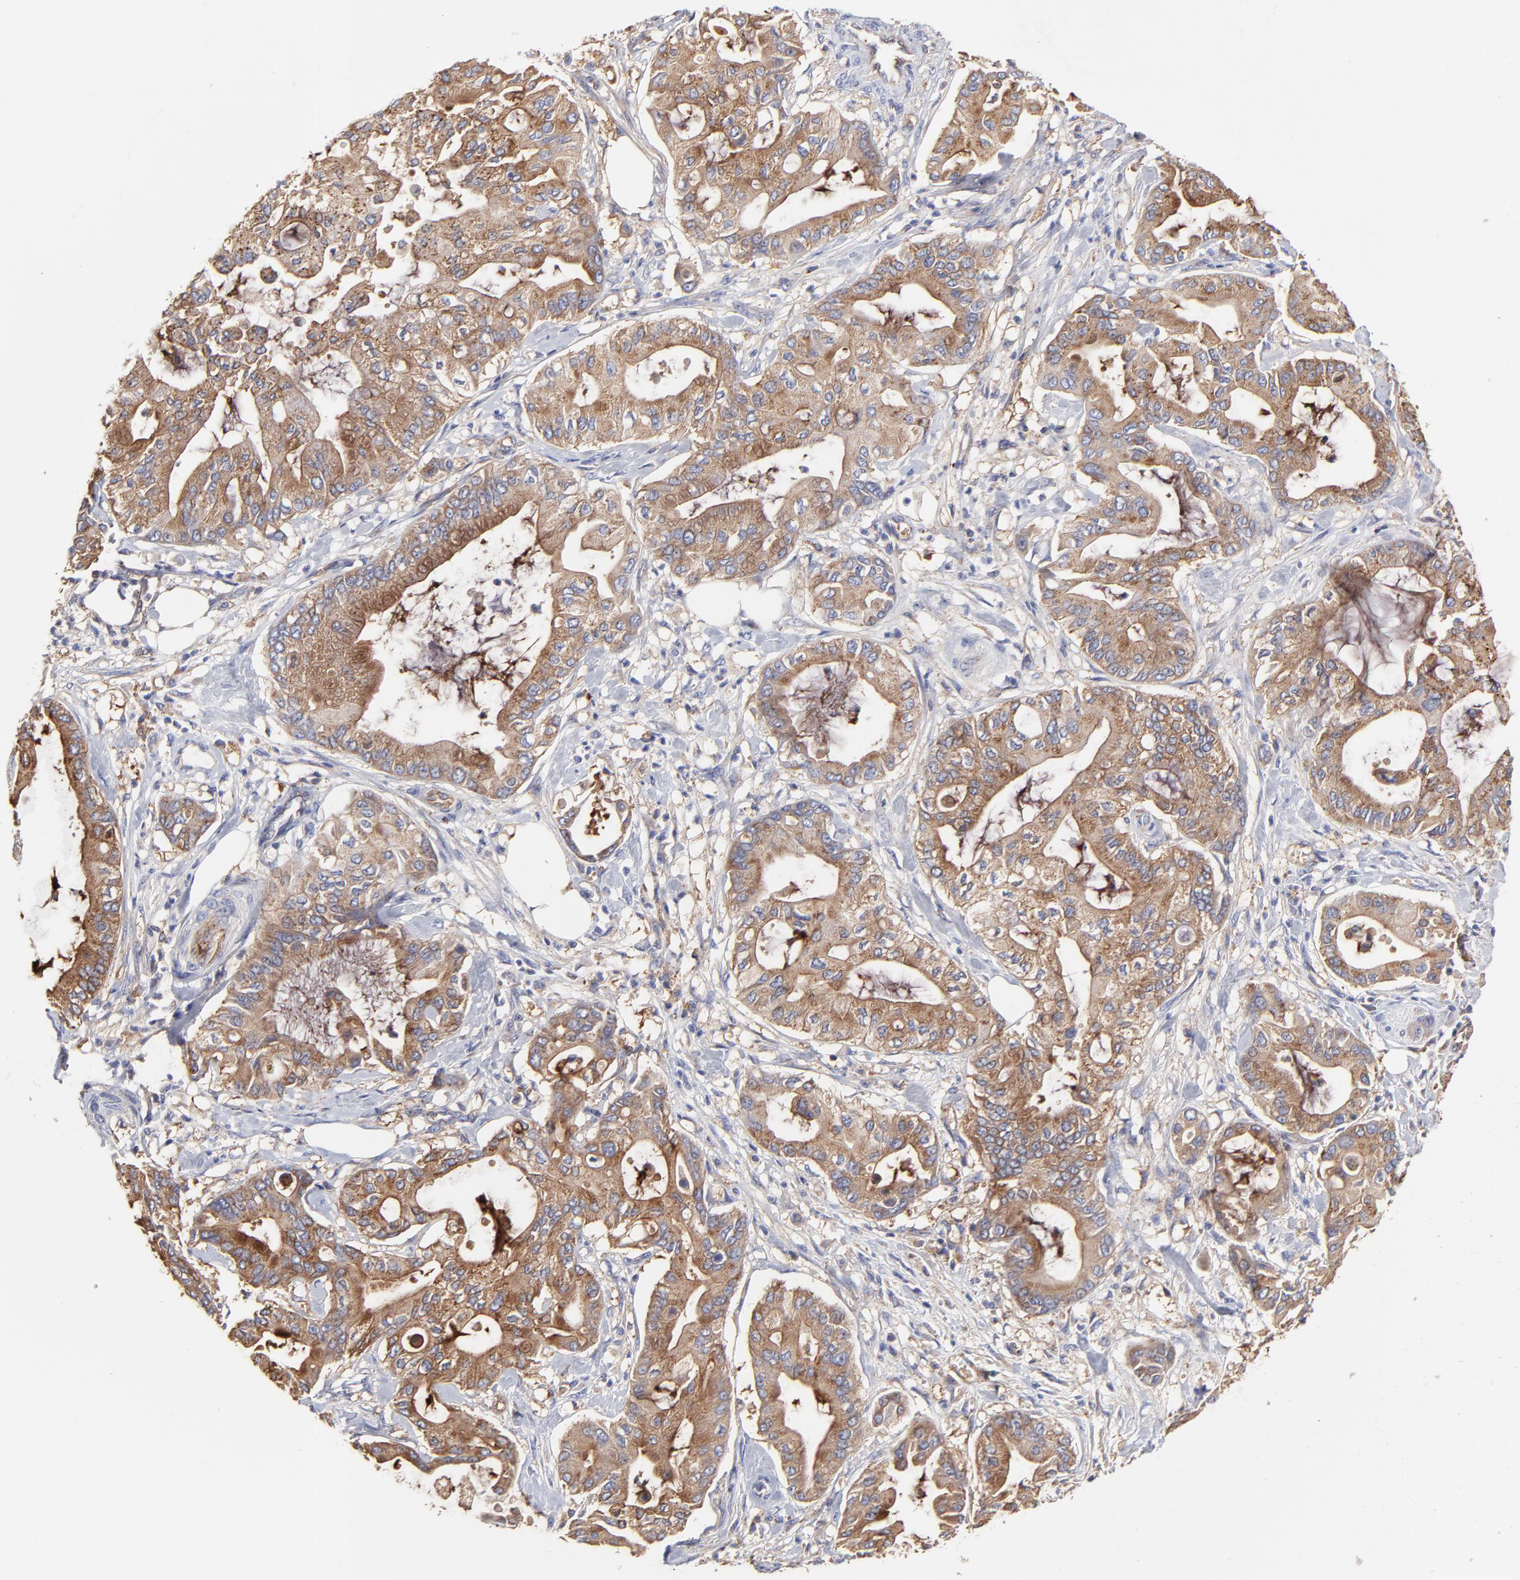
{"staining": {"intensity": "moderate", "quantity": ">75%", "location": "cytoplasmic/membranous"}, "tissue": "pancreatic cancer", "cell_type": "Tumor cells", "image_type": "cancer", "snomed": [{"axis": "morphology", "description": "Adenocarcinoma, NOS"}, {"axis": "morphology", "description": "Adenocarcinoma, metastatic, NOS"}, {"axis": "topography", "description": "Lymph node"}, {"axis": "topography", "description": "Pancreas"}, {"axis": "topography", "description": "Duodenum"}], "caption": "Pancreatic metastatic adenocarcinoma tissue displays moderate cytoplasmic/membranous expression in approximately >75% of tumor cells", "gene": "CD2AP", "patient": {"sex": "female", "age": 64}}